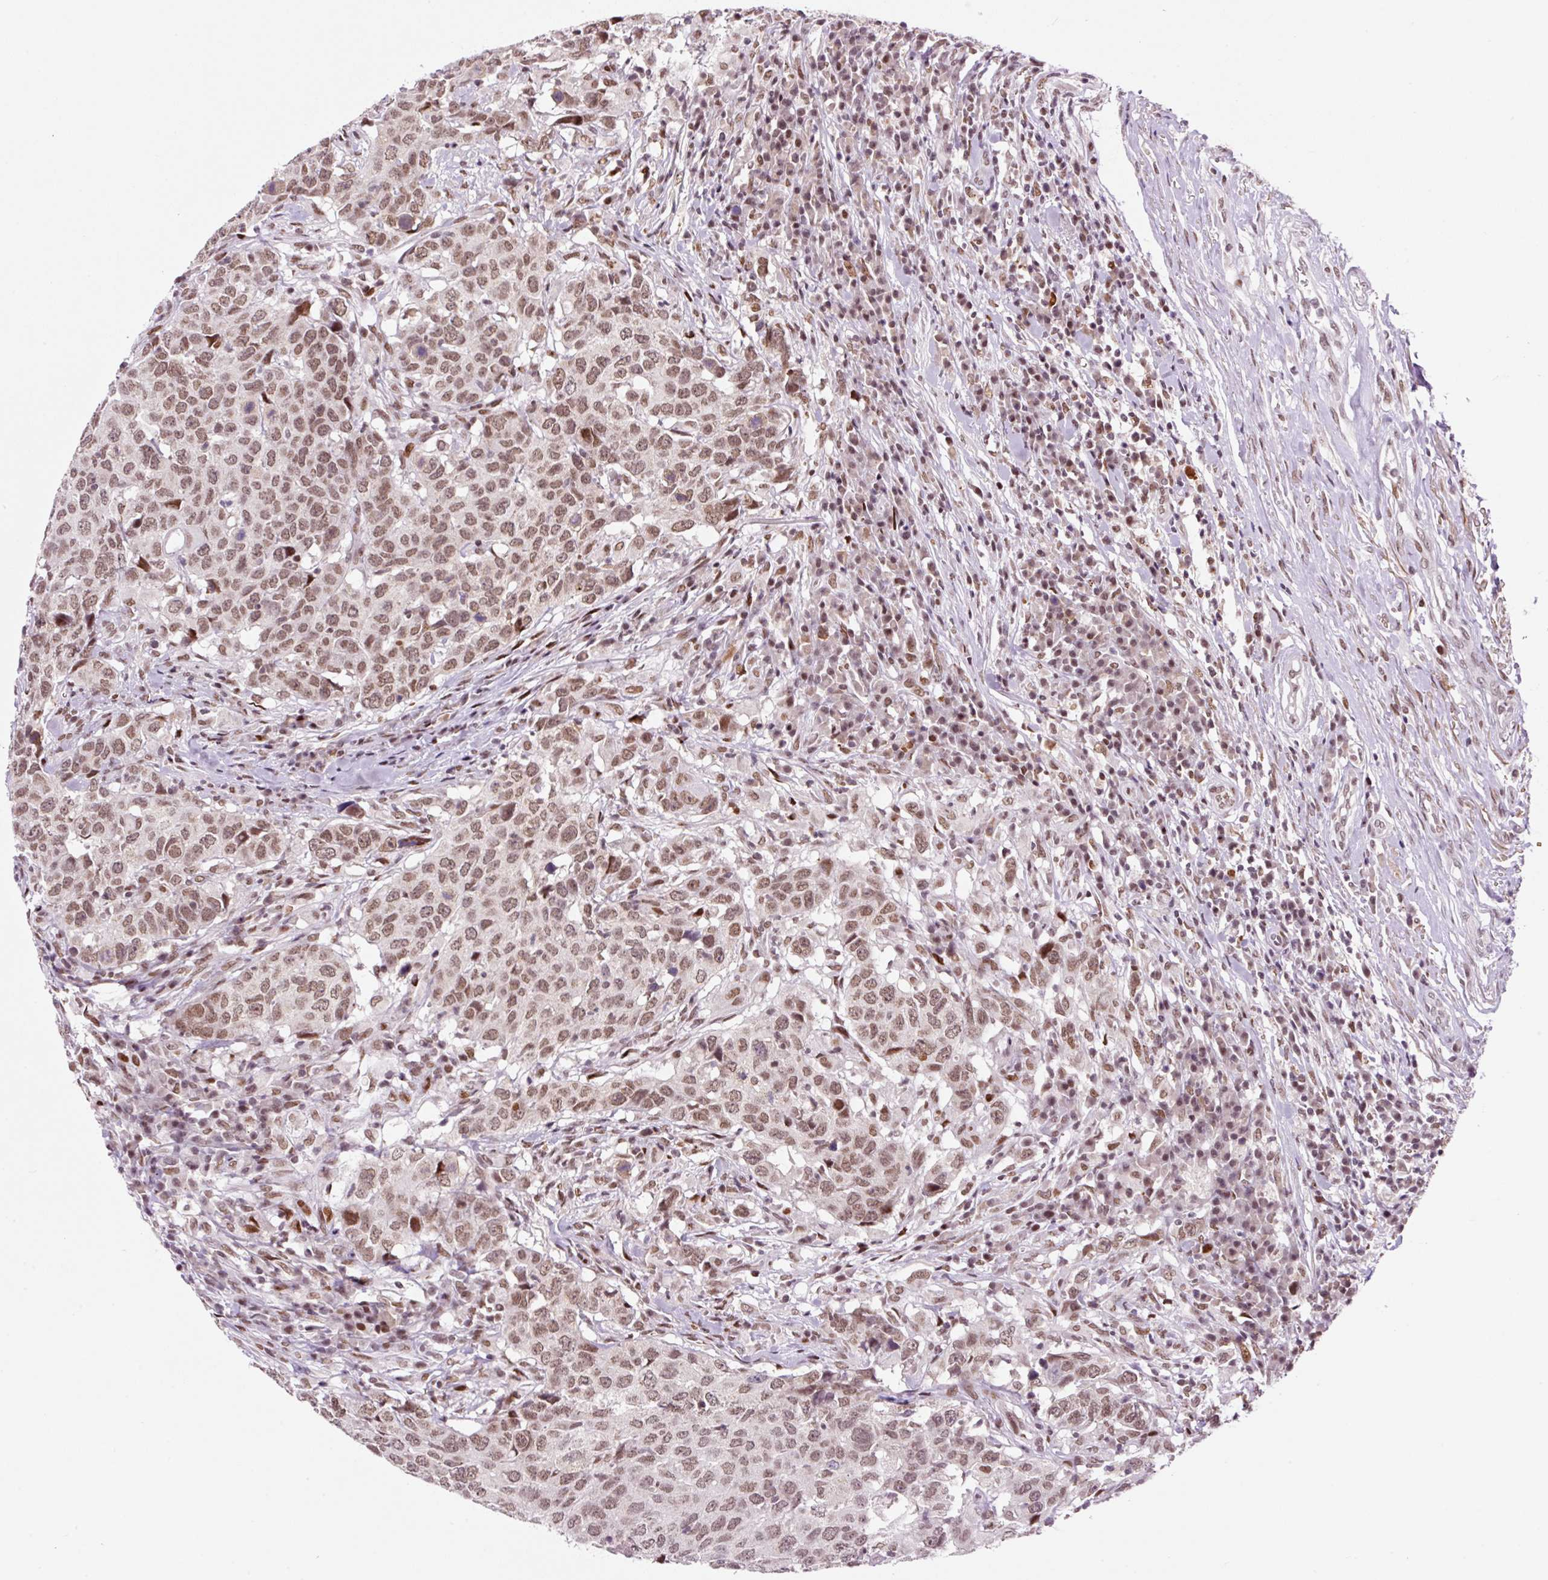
{"staining": {"intensity": "moderate", "quantity": ">75%", "location": "nuclear"}, "tissue": "head and neck cancer", "cell_type": "Tumor cells", "image_type": "cancer", "snomed": [{"axis": "morphology", "description": "Normal tissue, NOS"}, {"axis": "morphology", "description": "Squamous cell carcinoma, NOS"}, {"axis": "topography", "description": "Skeletal muscle"}, {"axis": "topography", "description": "Vascular tissue"}, {"axis": "topography", "description": "Peripheral nerve tissue"}, {"axis": "topography", "description": "Head-Neck"}], "caption": "This image exhibits immunohistochemistry staining of human head and neck cancer, with medium moderate nuclear expression in approximately >75% of tumor cells.", "gene": "CCNL2", "patient": {"sex": "male", "age": 66}}